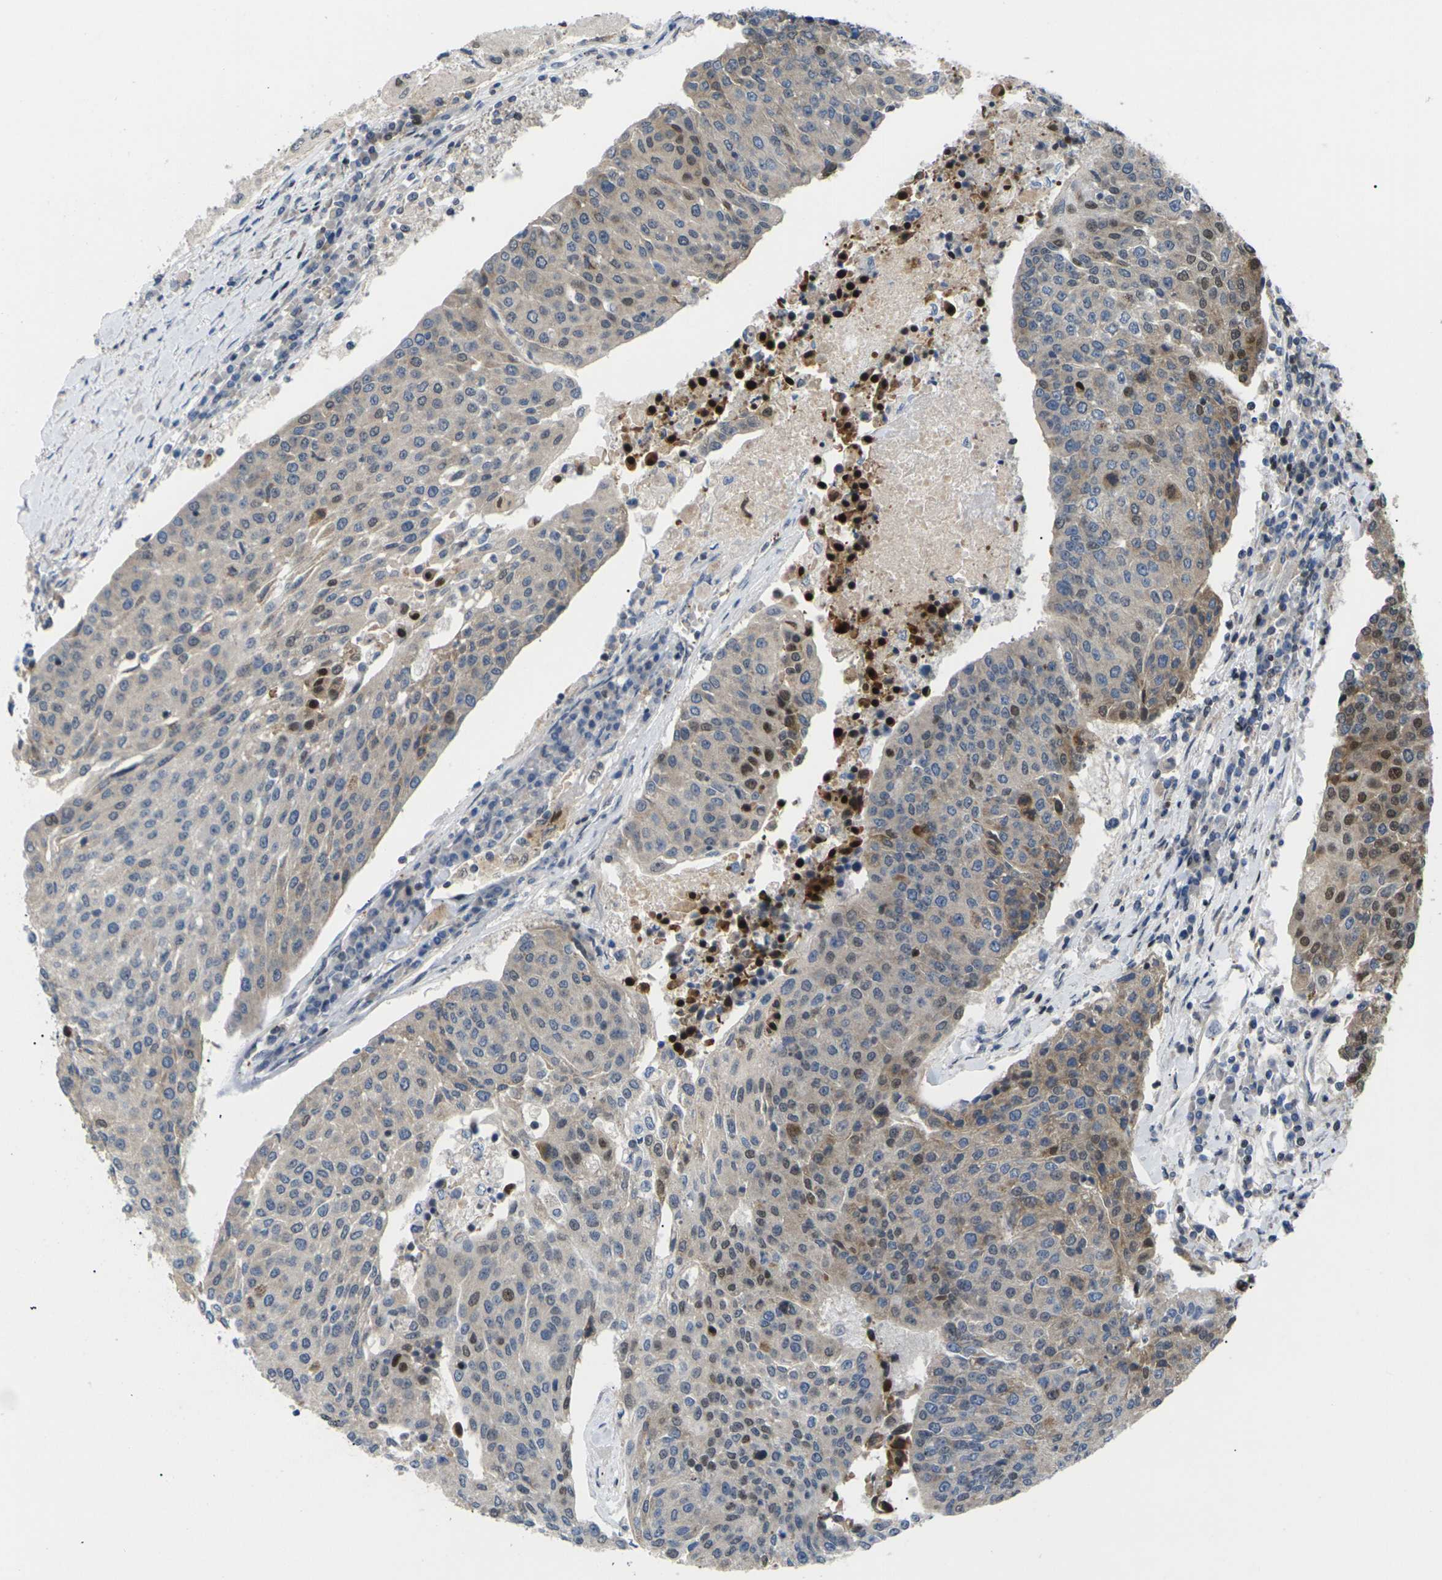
{"staining": {"intensity": "moderate", "quantity": "<25%", "location": "cytoplasmic/membranous,nuclear"}, "tissue": "urothelial cancer", "cell_type": "Tumor cells", "image_type": "cancer", "snomed": [{"axis": "morphology", "description": "Urothelial carcinoma, High grade"}, {"axis": "topography", "description": "Urinary bladder"}], "caption": "Immunohistochemistry image of urothelial cancer stained for a protein (brown), which shows low levels of moderate cytoplasmic/membranous and nuclear staining in about <25% of tumor cells.", "gene": "RPS6KA3", "patient": {"sex": "female", "age": 85}}